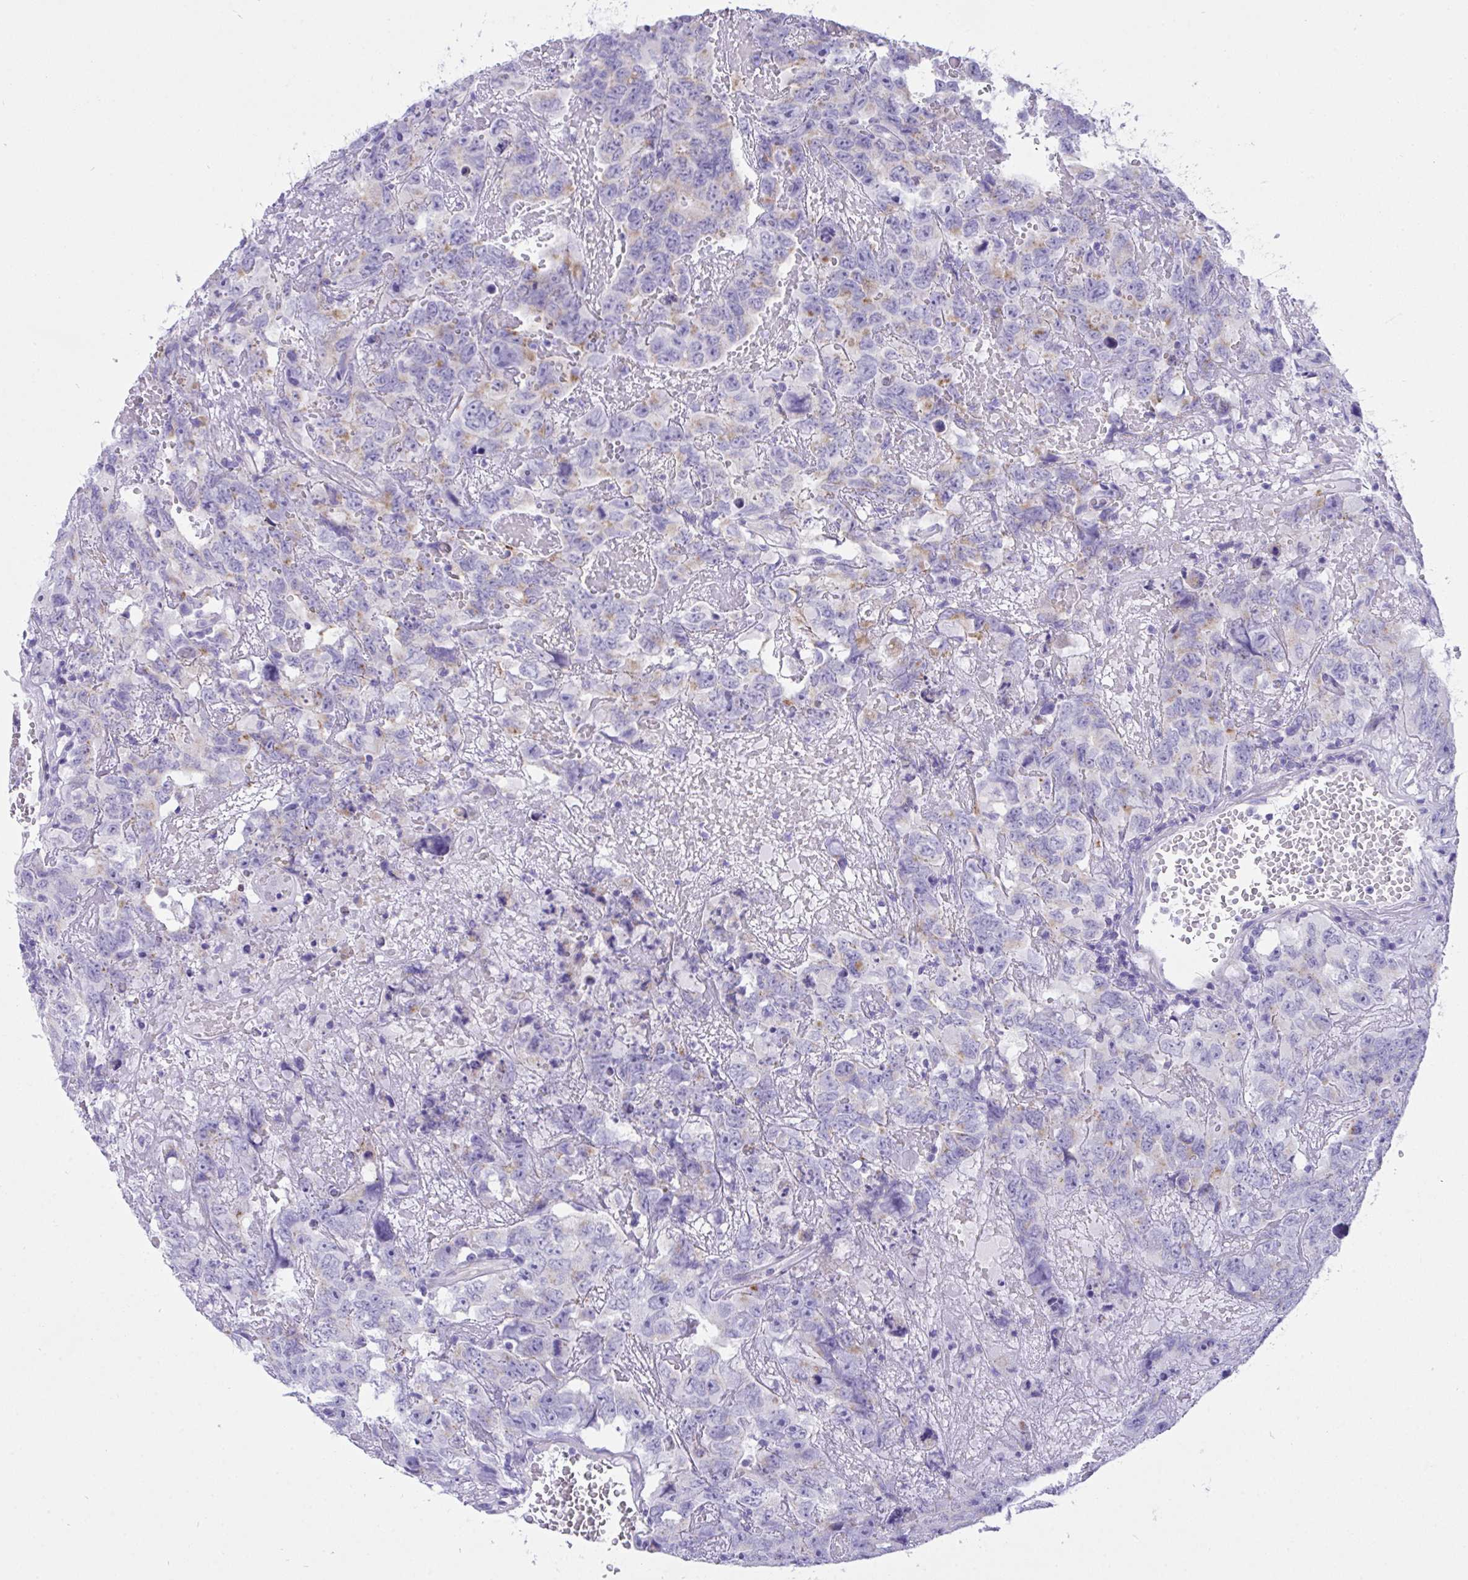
{"staining": {"intensity": "moderate", "quantity": "<25%", "location": "cytoplasmic/membranous"}, "tissue": "testis cancer", "cell_type": "Tumor cells", "image_type": "cancer", "snomed": [{"axis": "morphology", "description": "Carcinoma, Embryonal, NOS"}, {"axis": "topography", "description": "Testis"}], "caption": "DAB (3,3'-diaminobenzidine) immunohistochemical staining of testis cancer (embryonal carcinoma) demonstrates moderate cytoplasmic/membranous protein positivity in approximately <25% of tumor cells. The staining is performed using DAB brown chromogen to label protein expression. The nuclei are counter-stained blue using hematoxylin.", "gene": "TMEM106B", "patient": {"sex": "male", "age": 45}}